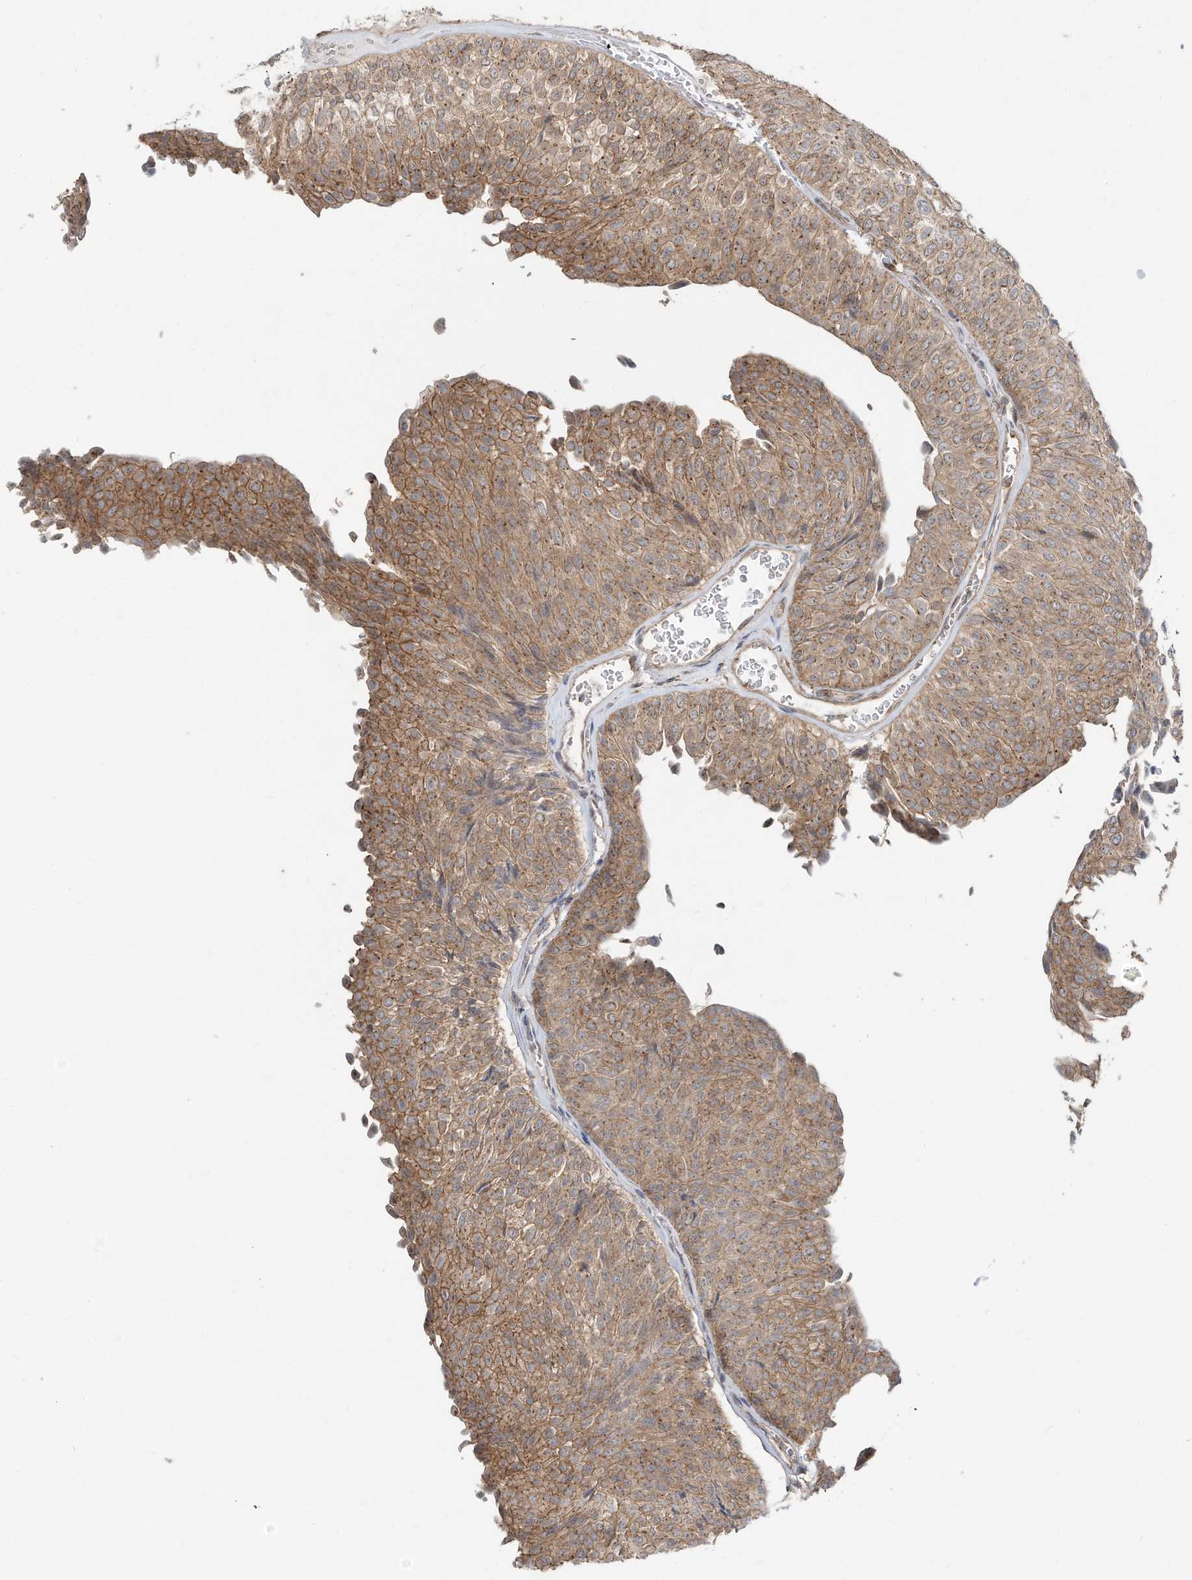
{"staining": {"intensity": "moderate", "quantity": ">75%", "location": "cytoplasmic/membranous"}, "tissue": "urothelial cancer", "cell_type": "Tumor cells", "image_type": "cancer", "snomed": [{"axis": "morphology", "description": "Urothelial carcinoma, Low grade"}, {"axis": "topography", "description": "Urinary bladder"}], "caption": "IHC (DAB (3,3'-diaminobenzidine)) staining of human urothelial cancer demonstrates moderate cytoplasmic/membranous protein positivity in approximately >75% of tumor cells.", "gene": "CUX1", "patient": {"sex": "male", "age": 78}}